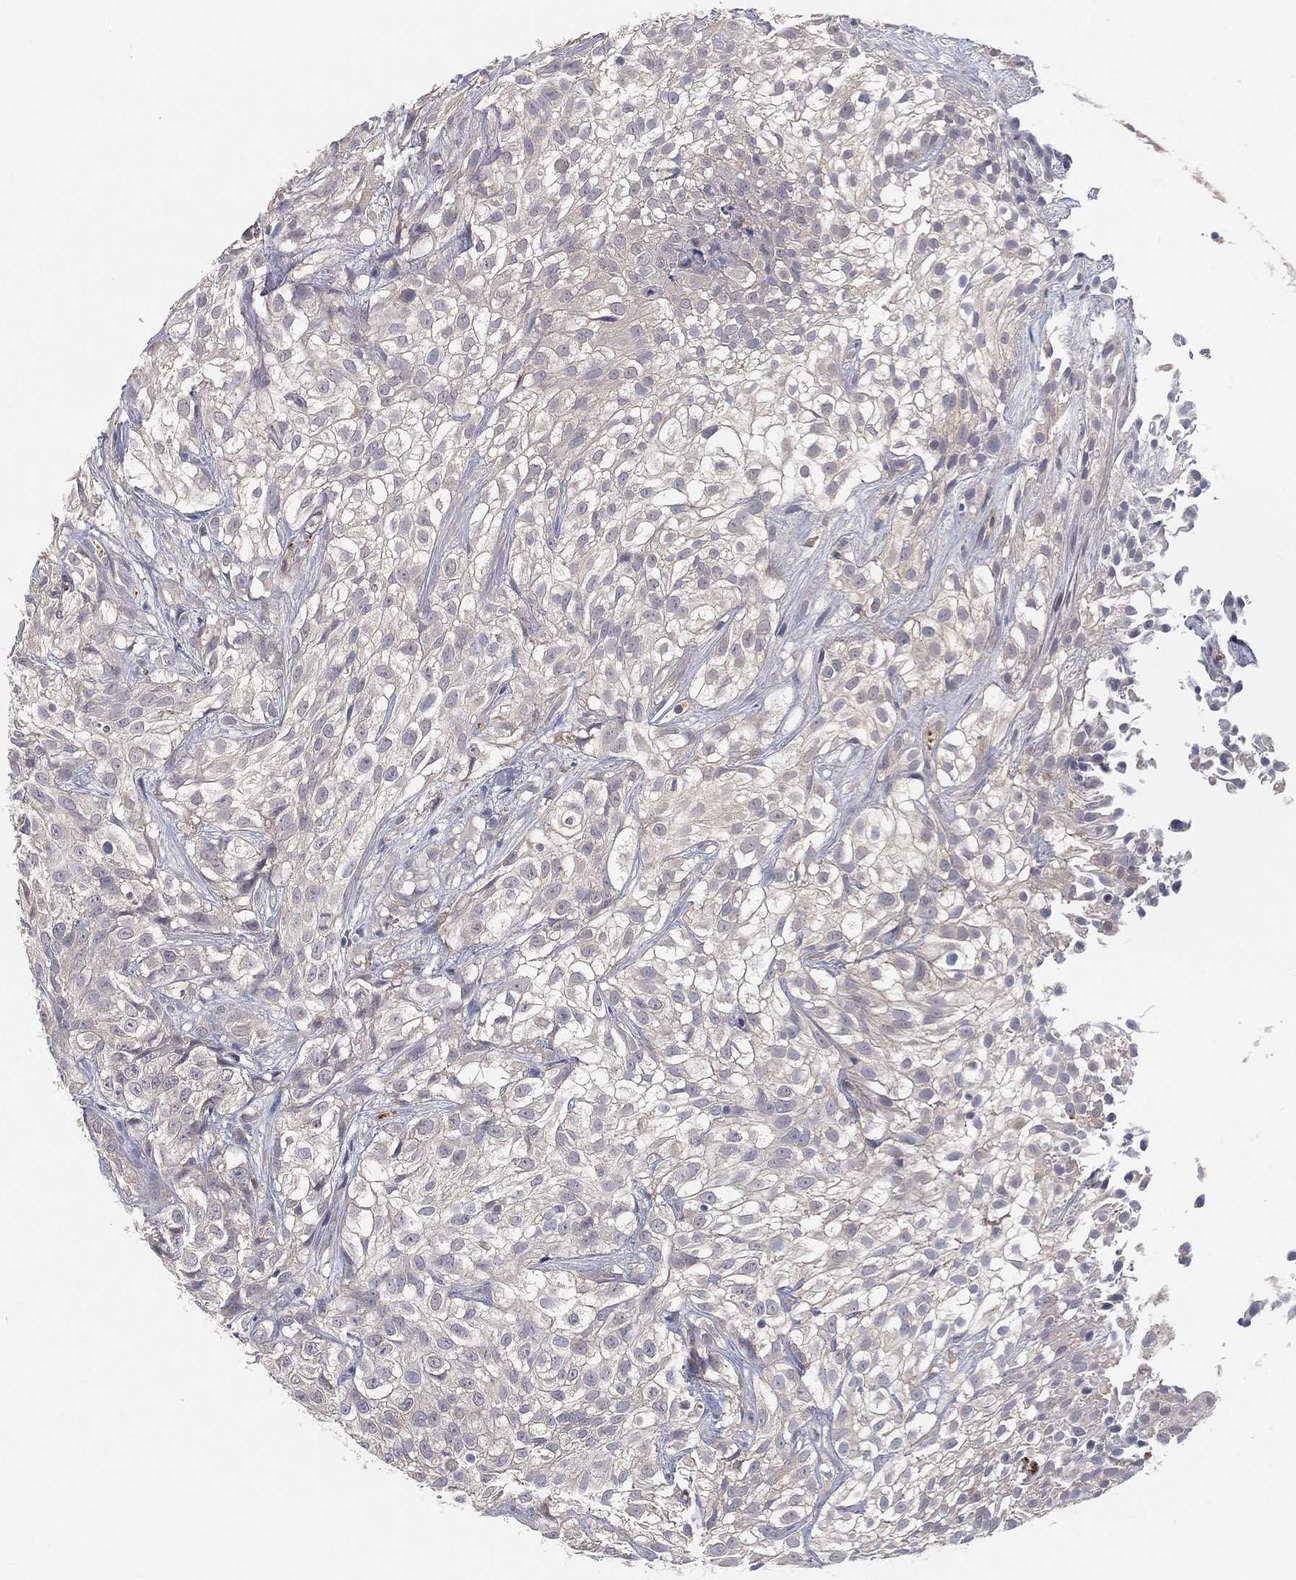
{"staining": {"intensity": "negative", "quantity": "none", "location": "none"}, "tissue": "urothelial cancer", "cell_type": "Tumor cells", "image_type": "cancer", "snomed": [{"axis": "morphology", "description": "Urothelial carcinoma, High grade"}, {"axis": "topography", "description": "Urinary bladder"}], "caption": "Micrograph shows no protein staining in tumor cells of high-grade urothelial carcinoma tissue. Nuclei are stained in blue.", "gene": "MAPK1", "patient": {"sex": "male", "age": 56}}